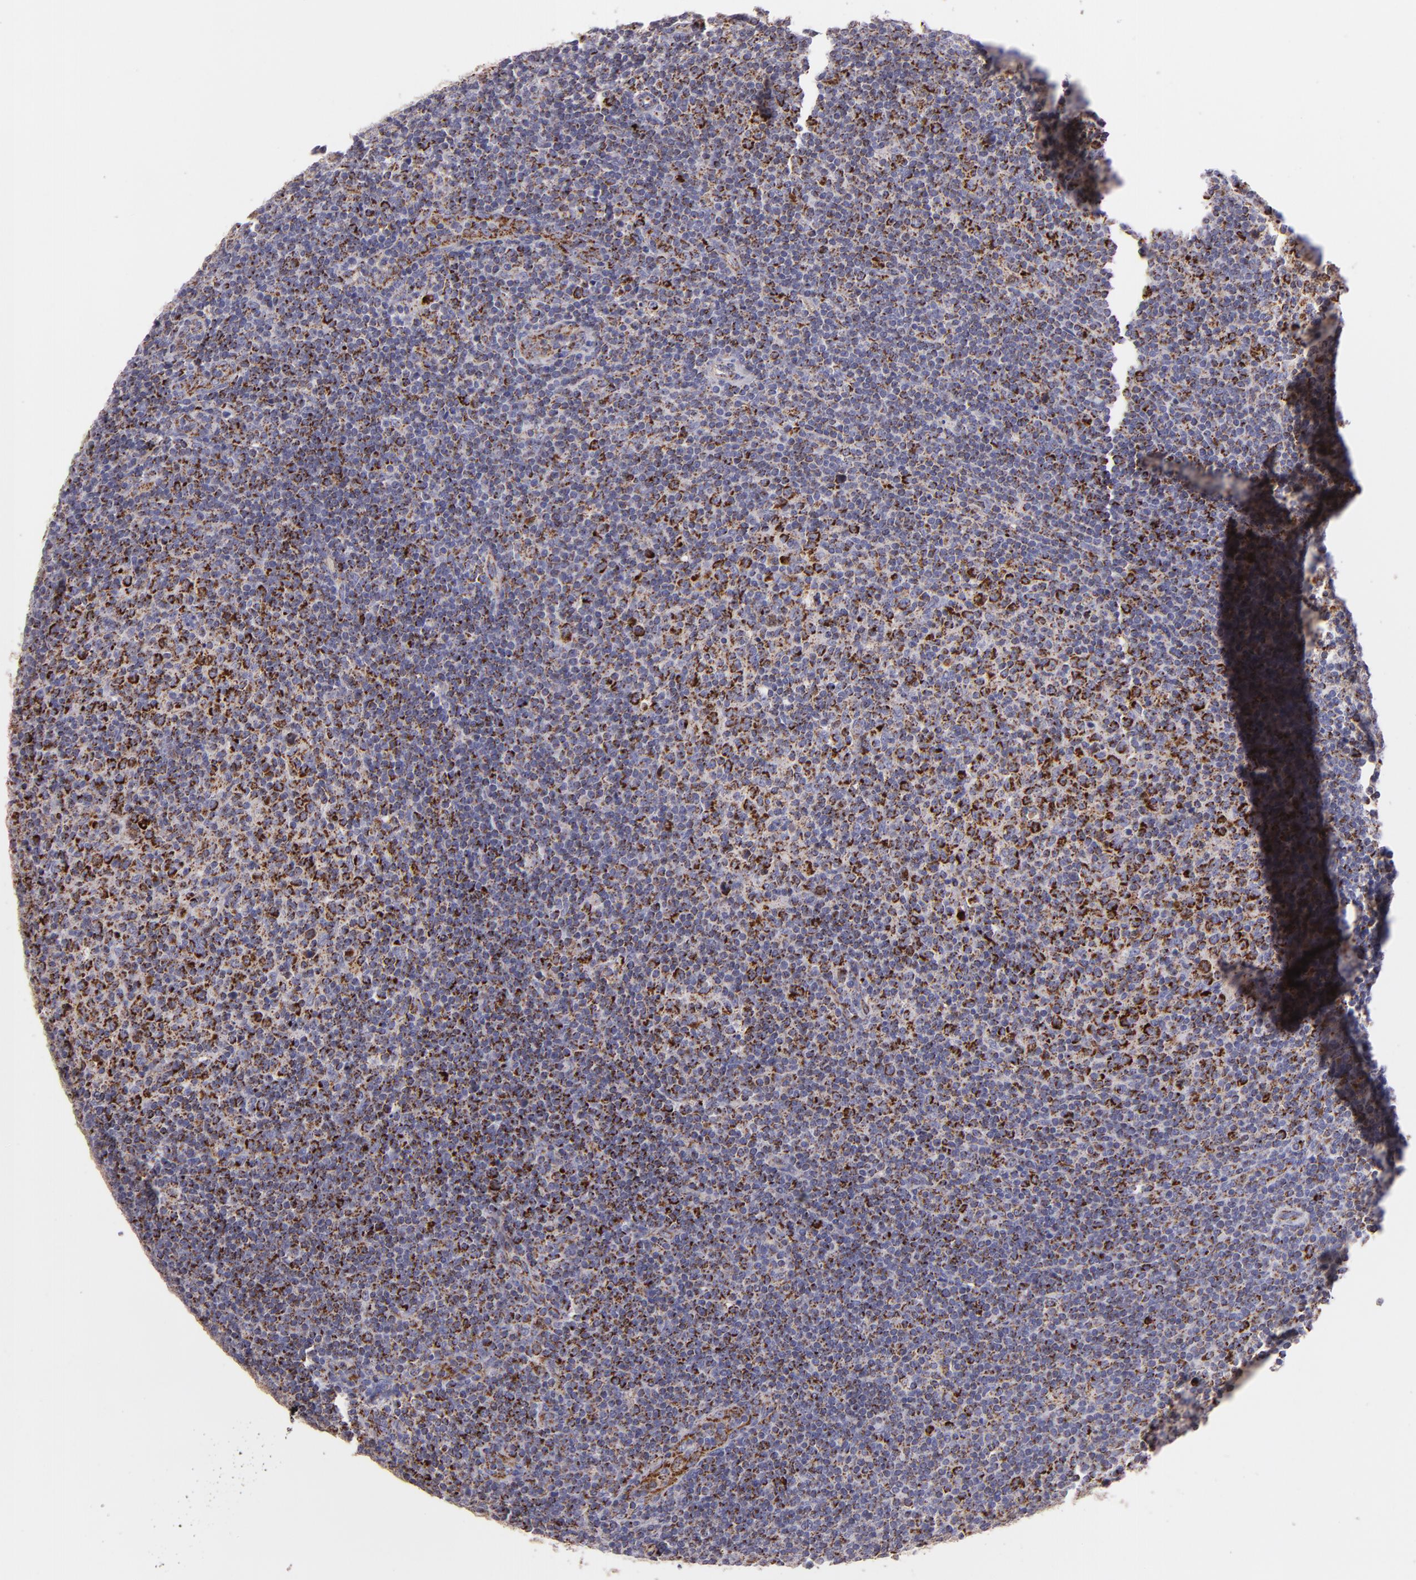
{"staining": {"intensity": "moderate", "quantity": "25%-75%", "location": "cytoplasmic/membranous"}, "tissue": "lymphoma", "cell_type": "Tumor cells", "image_type": "cancer", "snomed": [{"axis": "morphology", "description": "Malignant lymphoma, non-Hodgkin's type, Low grade"}, {"axis": "topography", "description": "Lymph node"}], "caption": "IHC of low-grade malignant lymphoma, non-Hodgkin's type demonstrates medium levels of moderate cytoplasmic/membranous staining in about 25%-75% of tumor cells.", "gene": "HSPD1", "patient": {"sex": "male", "age": 70}}